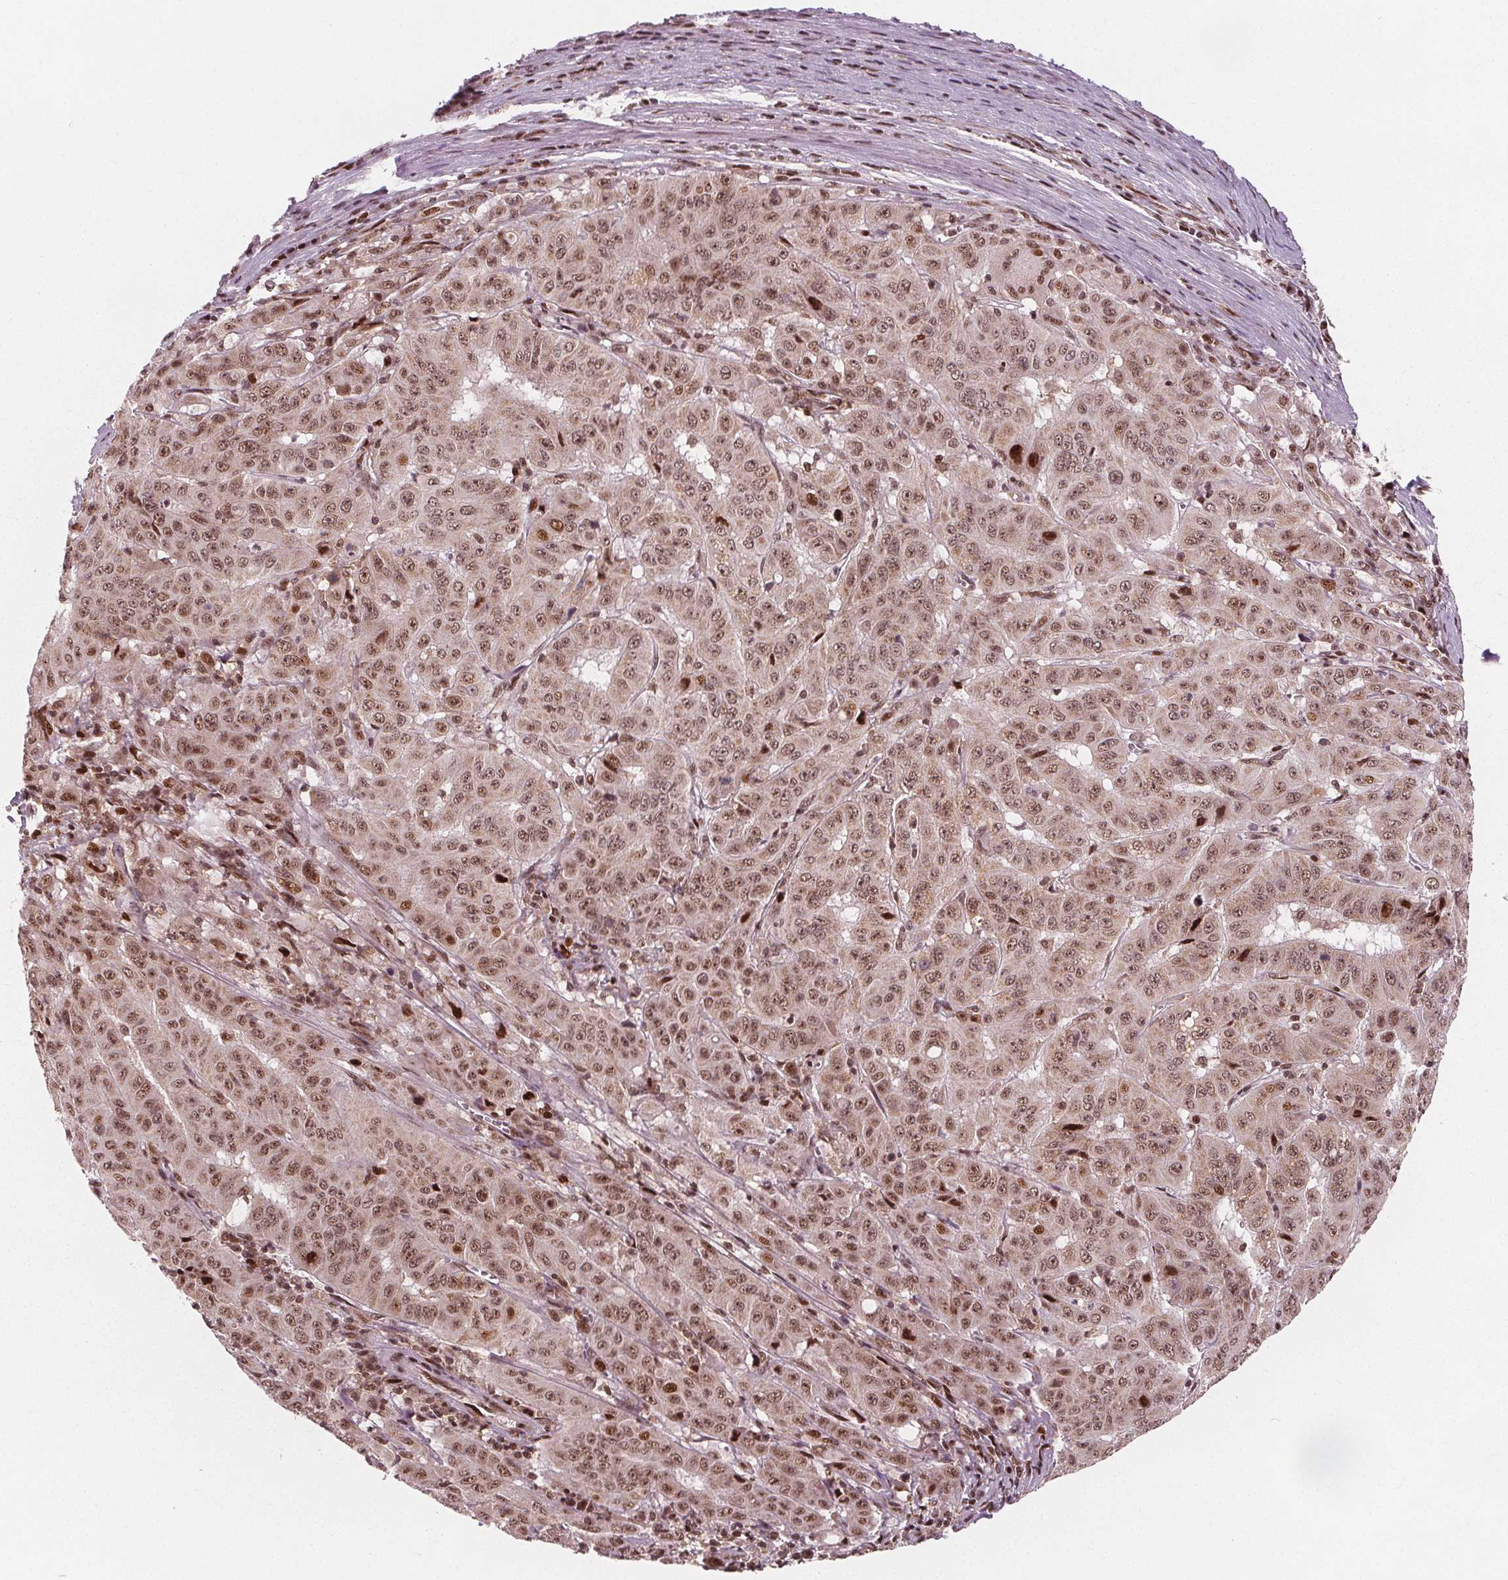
{"staining": {"intensity": "moderate", "quantity": ">75%", "location": "nuclear"}, "tissue": "pancreatic cancer", "cell_type": "Tumor cells", "image_type": "cancer", "snomed": [{"axis": "morphology", "description": "Adenocarcinoma, NOS"}, {"axis": "topography", "description": "Pancreas"}], "caption": "Immunohistochemistry image of neoplastic tissue: adenocarcinoma (pancreatic) stained using immunohistochemistry (IHC) demonstrates medium levels of moderate protein expression localized specifically in the nuclear of tumor cells, appearing as a nuclear brown color.", "gene": "SNRNP35", "patient": {"sex": "male", "age": 63}}